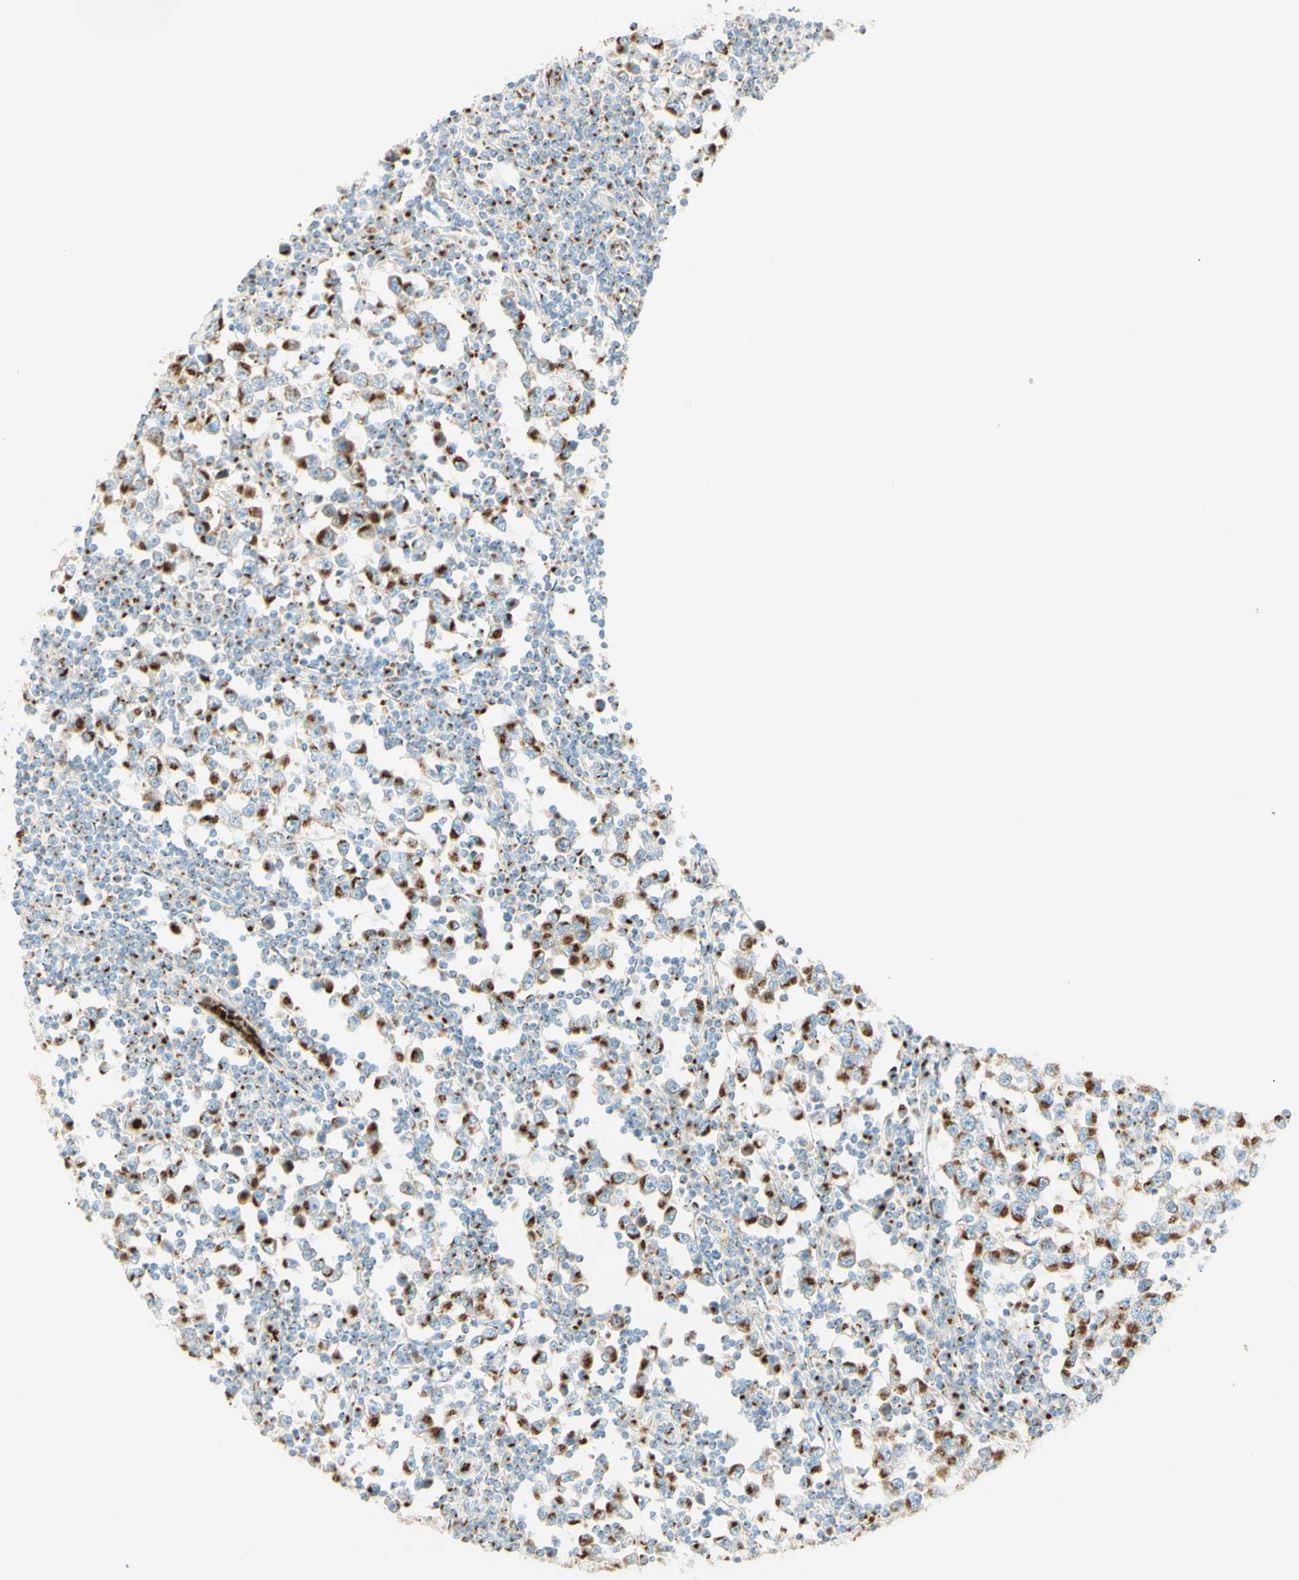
{"staining": {"intensity": "strong", "quantity": ">75%", "location": "cytoplasmic/membranous"}, "tissue": "testis cancer", "cell_type": "Tumor cells", "image_type": "cancer", "snomed": [{"axis": "morphology", "description": "Seminoma, NOS"}, {"axis": "topography", "description": "Testis"}], "caption": "Protein staining of testis cancer tissue displays strong cytoplasmic/membranous expression in approximately >75% of tumor cells. The protein is shown in brown color, while the nuclei are stained blue.", "gene": "GOLGB1", "patient": {"sex": "male", "age": 65}}